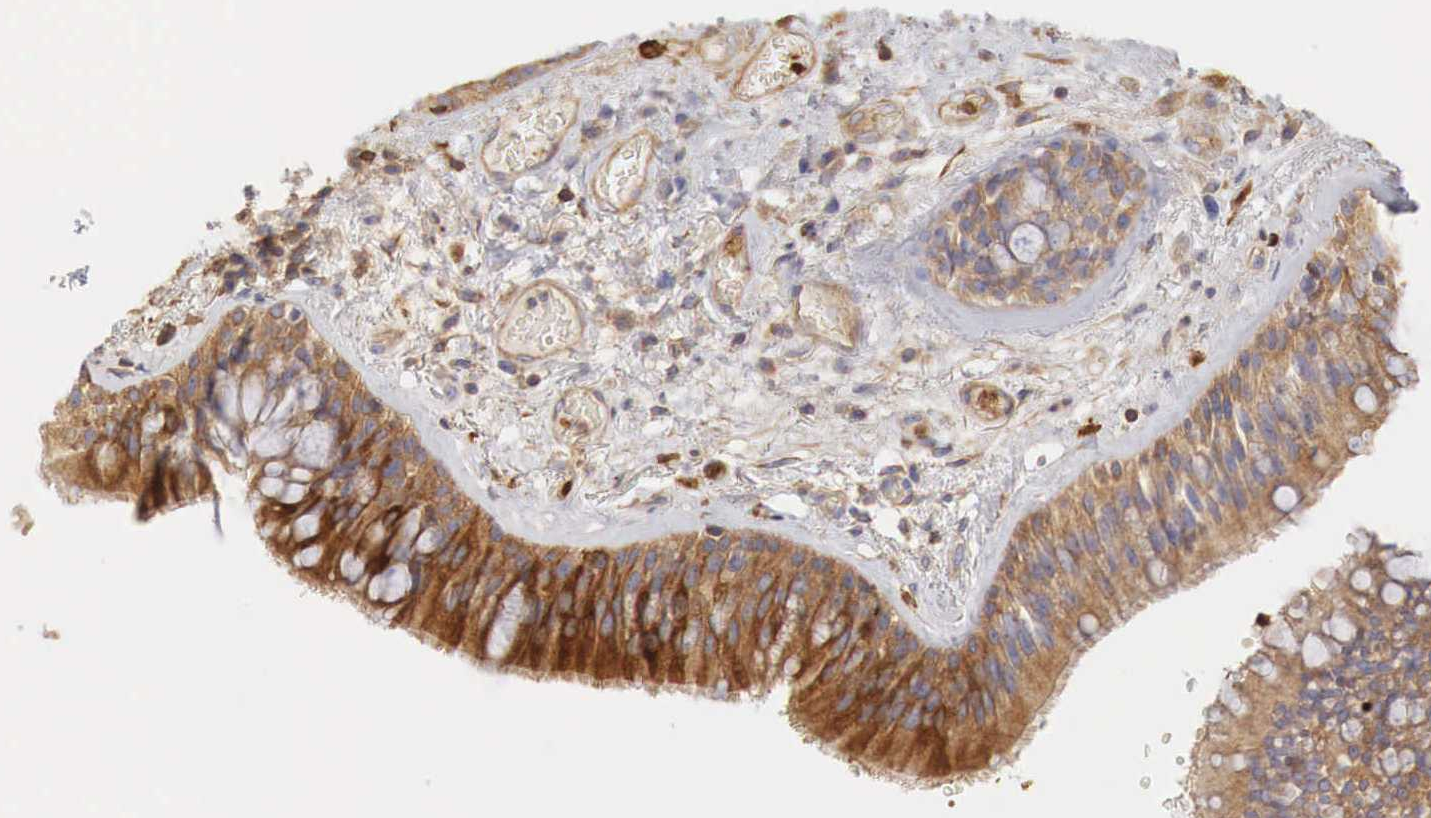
{"staining": {"intensity": "moderate", "quantity": ">75%", "location": "cytoplasmic/membranous"}, "tissue": "bronchus", "cell_type": "Respiratory epithelial cells", "image_type": "normal", "snomed": [{"axis": "morphology", "description": "Normal tissue, NOS"}, {"axis": "topography", "description": "Bronchus"}, {"axis": "topography", "description": "Lung"}], "caption": "DAB (3,3'-diaminobenzidine) immunohistochemical staining of benign bronchus exhibits moderate cytoplasmic/membranous protein positivity in about >75% of respiratory epithelial cells.", "gene": "G6PD", "patient": {"sex": "female", "age": 57}}